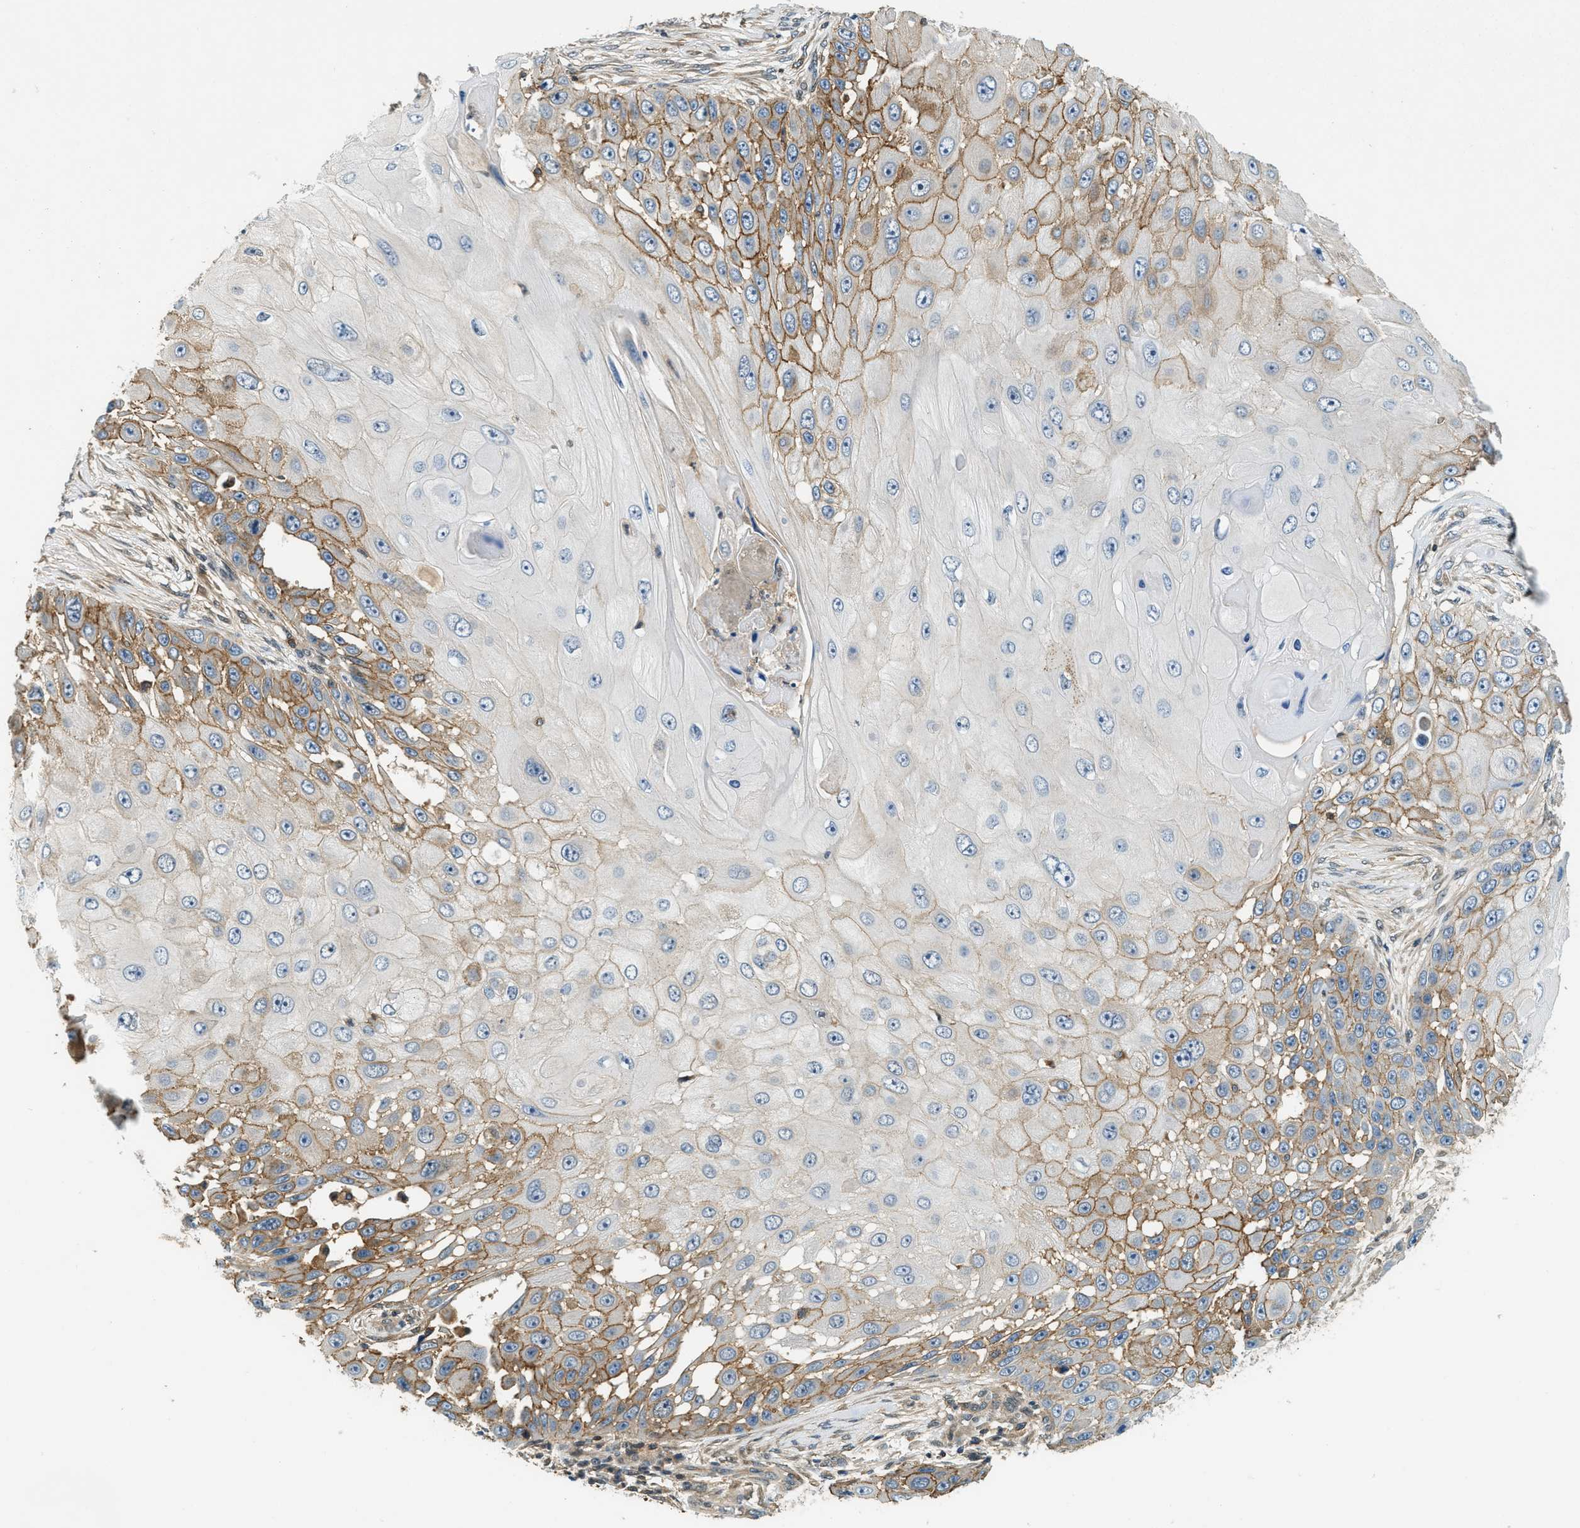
{"staining": {"intensity": "moderate", "quantity": ">75%", "location": "cytoplasmic/membranous"}, "tissue": "skin cancer", "cell_type": "Tumor cells", "image_type": "cancer", "snomed": [{"axis": "morphology", "description": "Squamous cell carcinoma, NOS"}, {"axis": "topography", "description": "Skin"}], "caption": "Protein expression analysis of skin cancer shows moderate cytoplasmic/membranous positivity in approximately >75% of tumor cells. (DAB (3,3'-diaminobenzidine) IHC, brown staining for protein, blue staining for nuclei).", "gene": "GMPPB", "patient": {"sex": "female", "age": 44}}